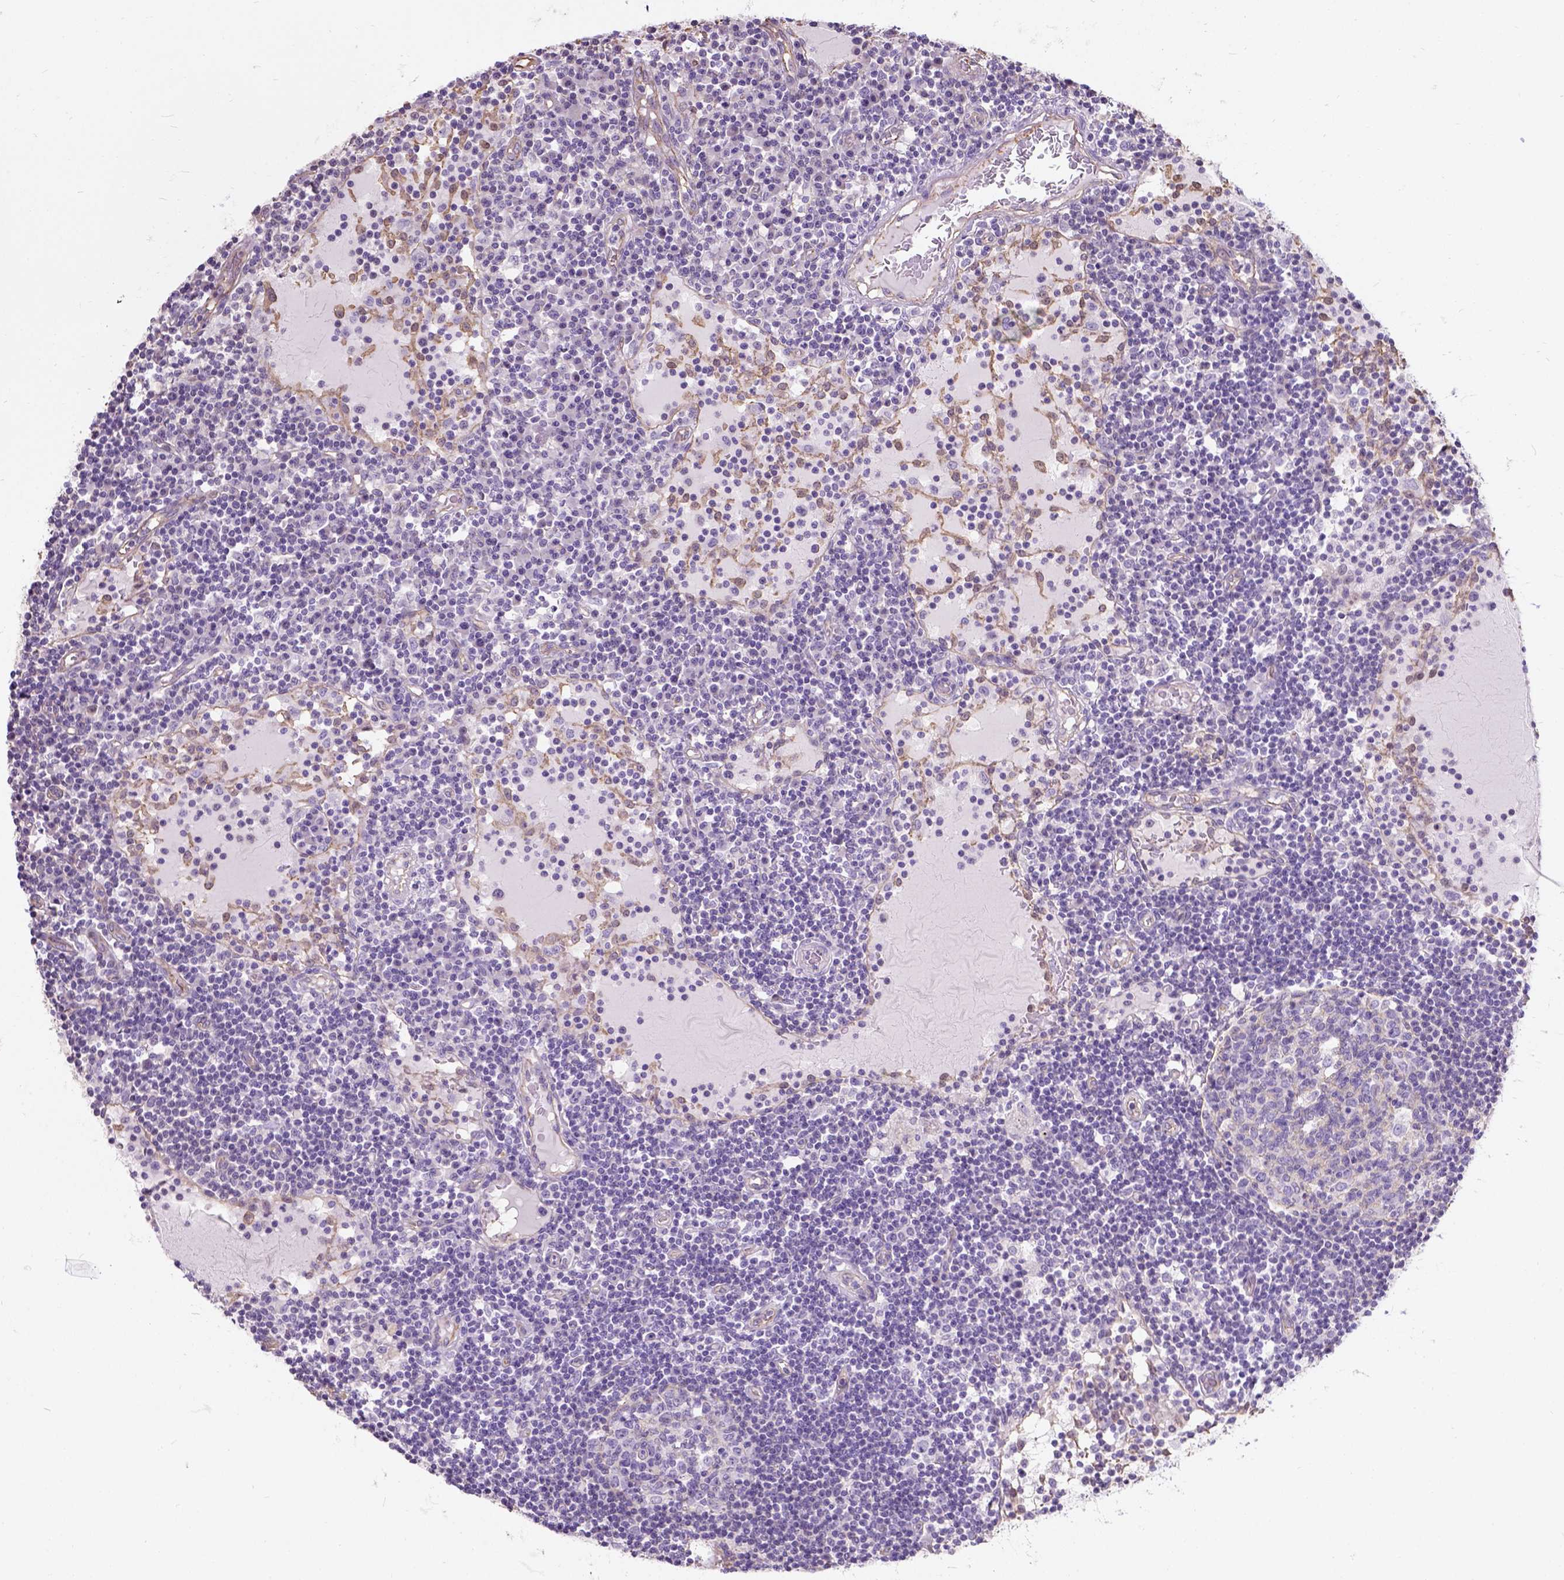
{"staining": {"intensity": "negative", "quantity": "none", "location": "none"}, "tissue": "lymph node", "cell_type": "Germinal center cells", "image_type": "normal", "snomed": [{"axis": "morphology", "description": "Normal tissue, NOS"}, {"axis": "topography", "description": "Lymph node"}], "caption": "This micrograph is of normal lymph node stained with immunohistochemistry to label a protein in brown with the nuclei are counter-stained blue. There is no positivity in germinal center cells.", "gene": "PHF7", "patient": {"sex": "female", "age": 72}}